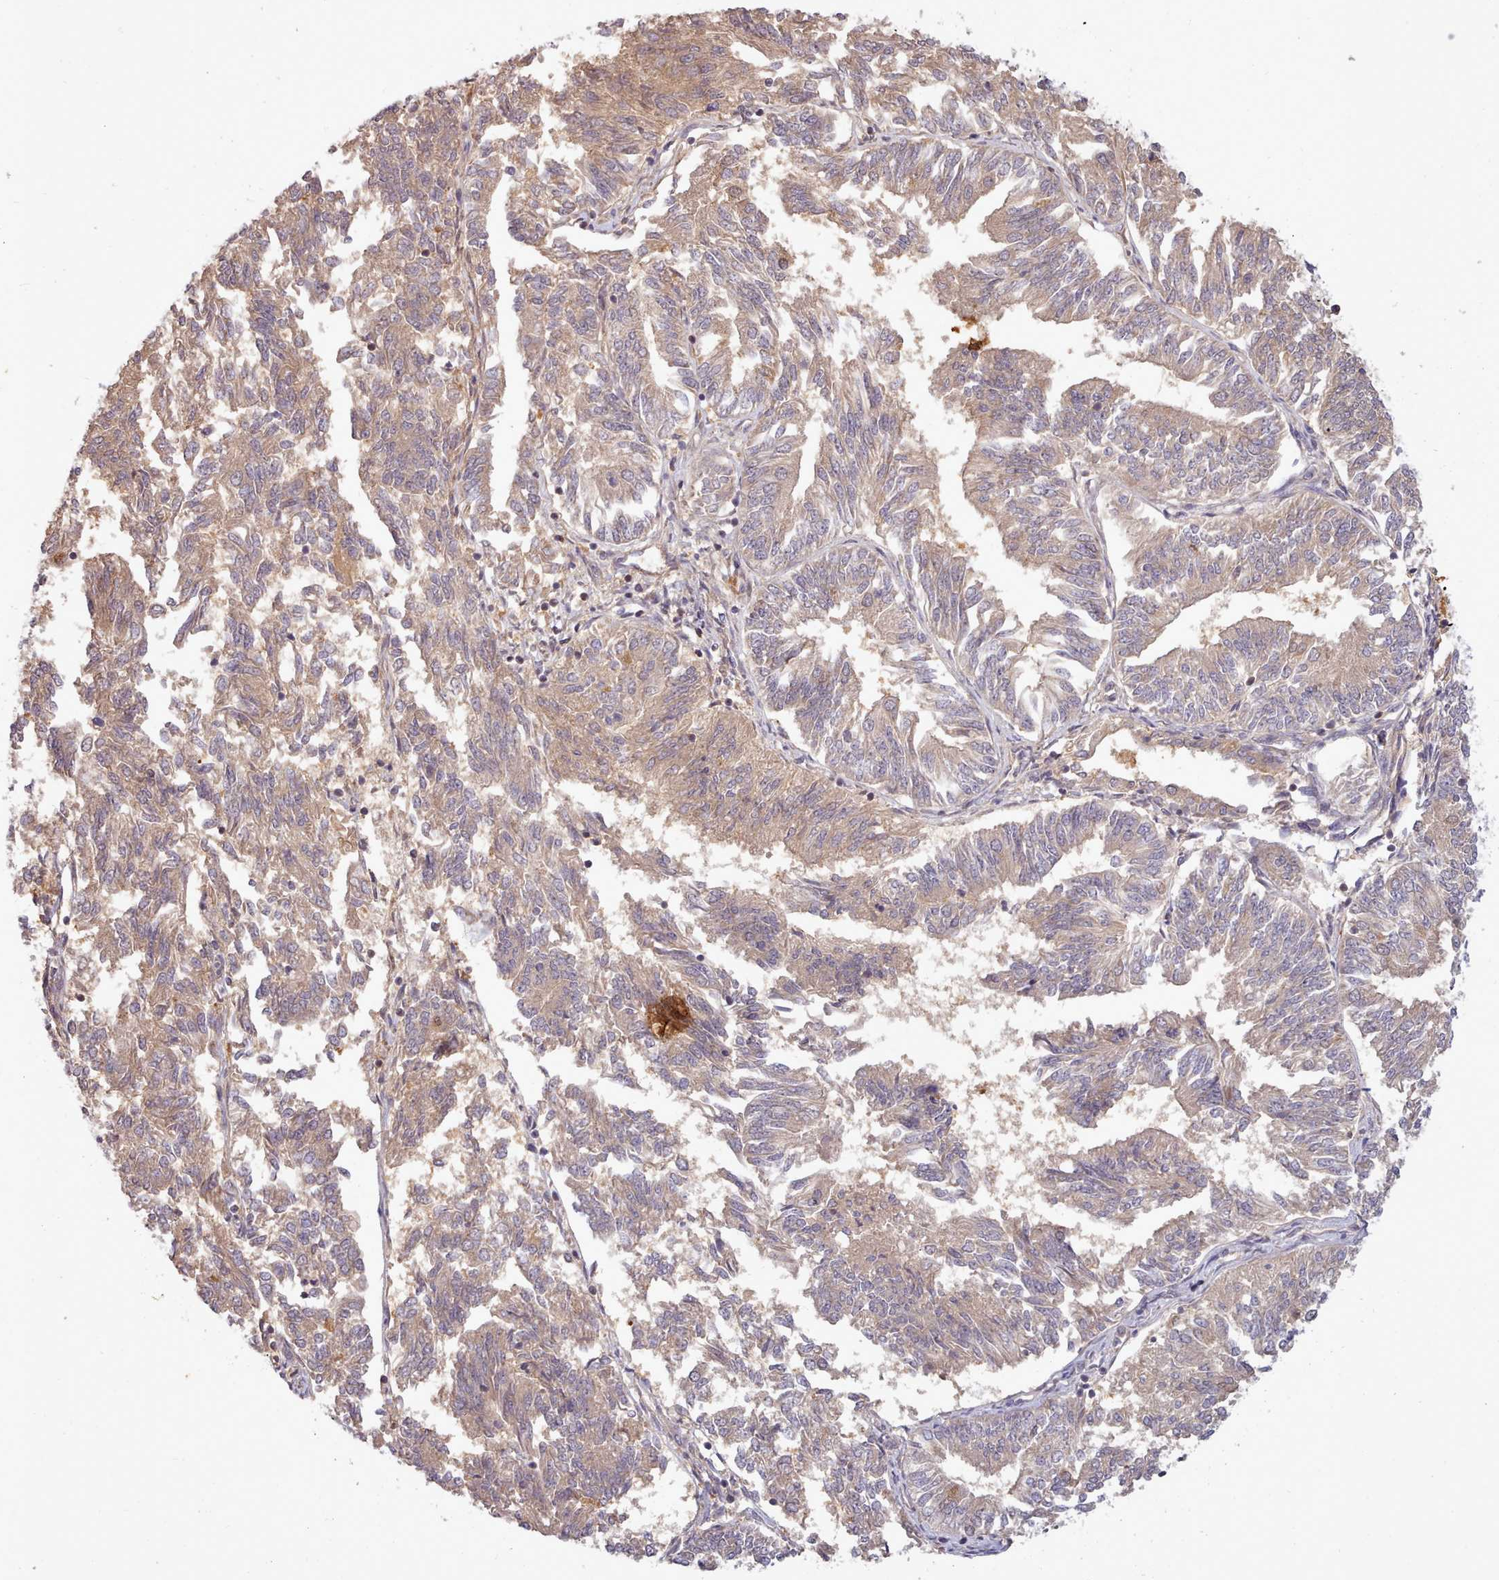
{"staining": {"intensity": "moderate", "quantity": ">75%", "location": "cytoplasmic/membranous"}, "tissue": "endometrial cancer", "cell_type": "Tumor cells", "image_type": "cancer", "snomed": [{"axis": "morphology", "description": "Adenocarcinoma, NOS"}, {"axis": "topography", "description": "Endometrium"}], "caption": "A histopathology image of human endometrial adenocarcinoma stained for a protein reveals moderate cytoplasmic/membranous brown staining in tumor cells. Nuclei are stained in blue.", "gene": "ARL17A", "patient": {"sex": "female", "age": 58}}